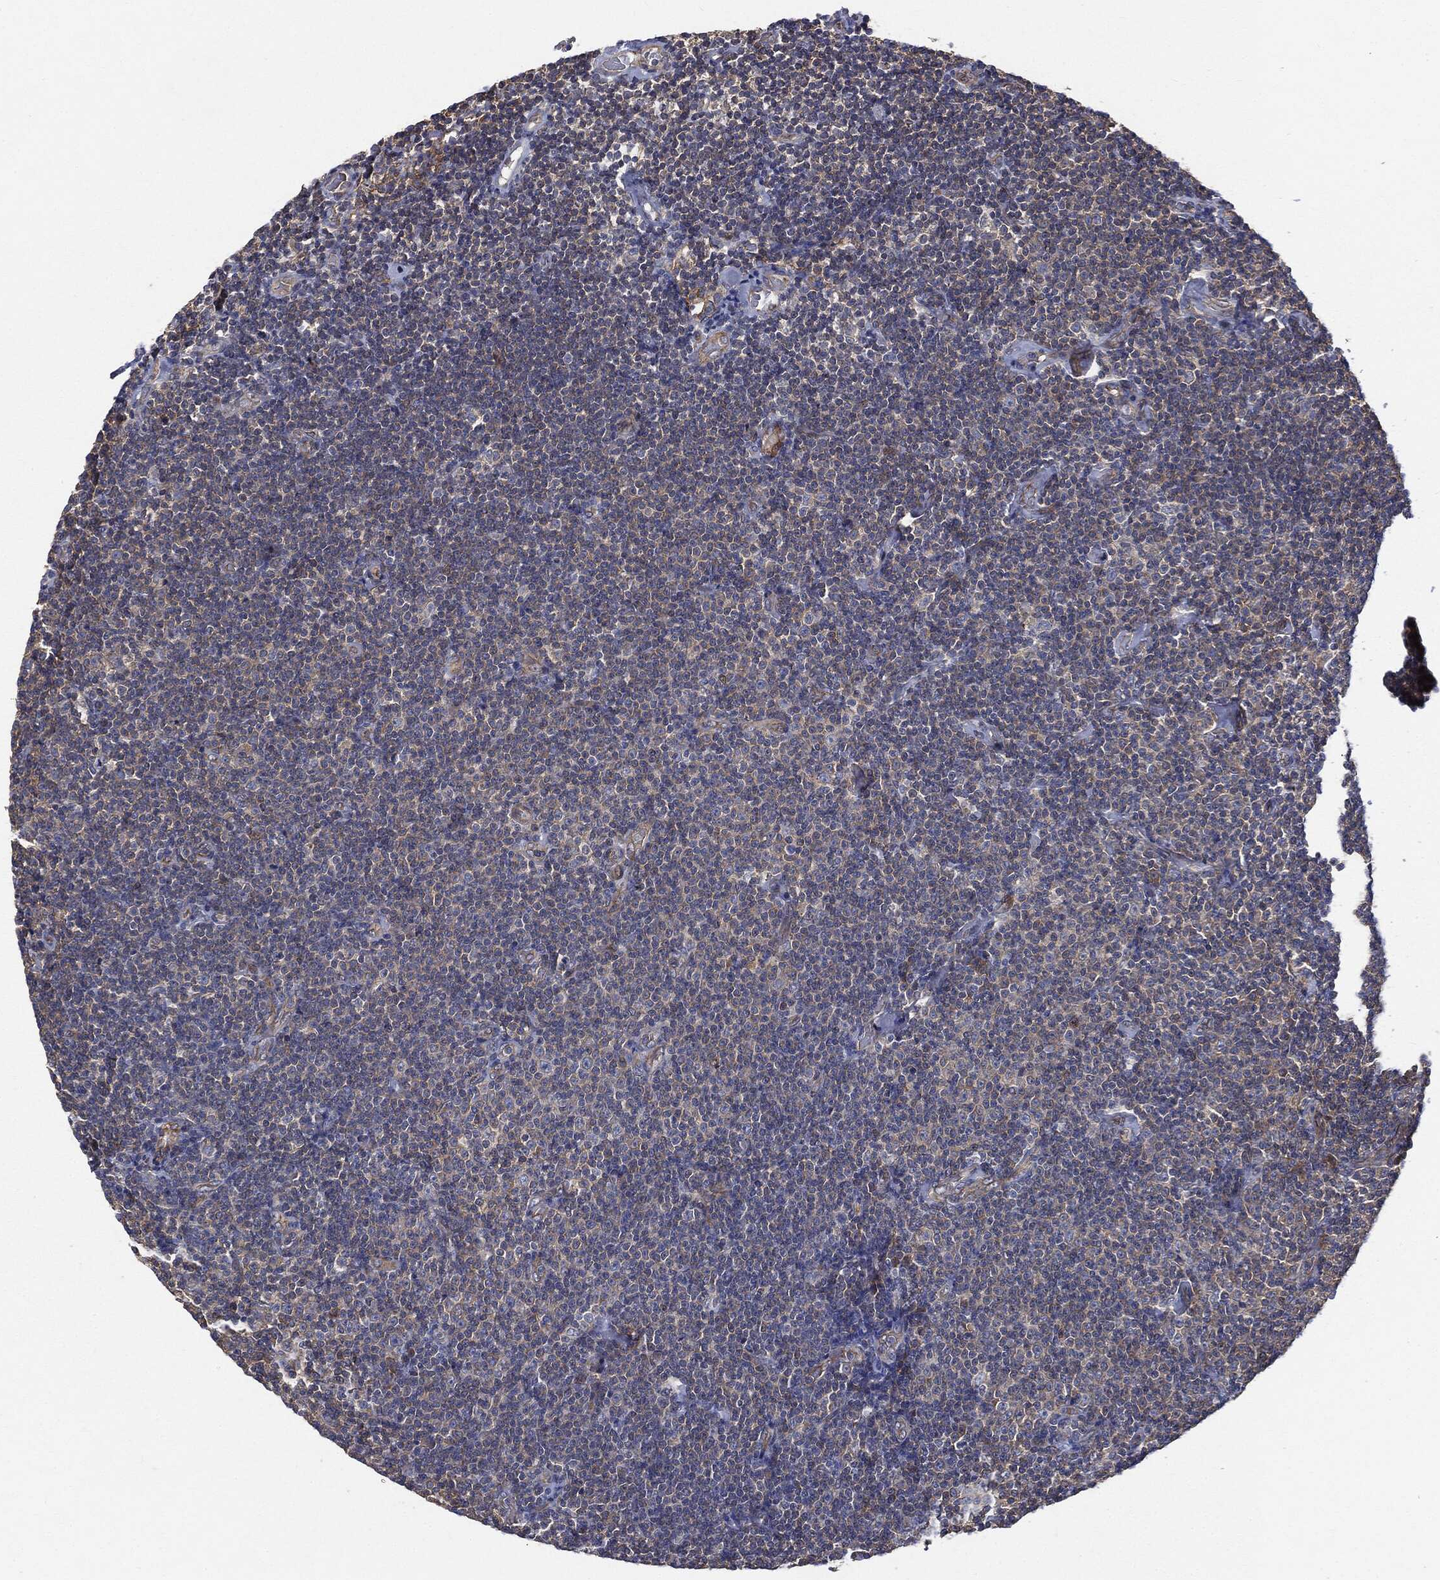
{"staining": {"intensity": "negative", "quantity": "none", "location": "none"}, "tissue": "lymphoma", "cell_type": "Tumor cells", "image_type": "cancer", "snomed": [{"axis": "morphology", "description": "Malignant lymphoma, non-Hodgkin's type, Low grade"}, {"axis": "topography", "description": "Lymph node"}], "caption": "The histopathology image shows no significant expression in tumor cells of lymphoma. Brightfield microscopy of immunohistochemistry (IHC) stained with DAB (brown) and hematoxylin (blue), captured at high magnification.", "gene": "EPS15L1", "patient": {"sex": "male", "age": 81}}